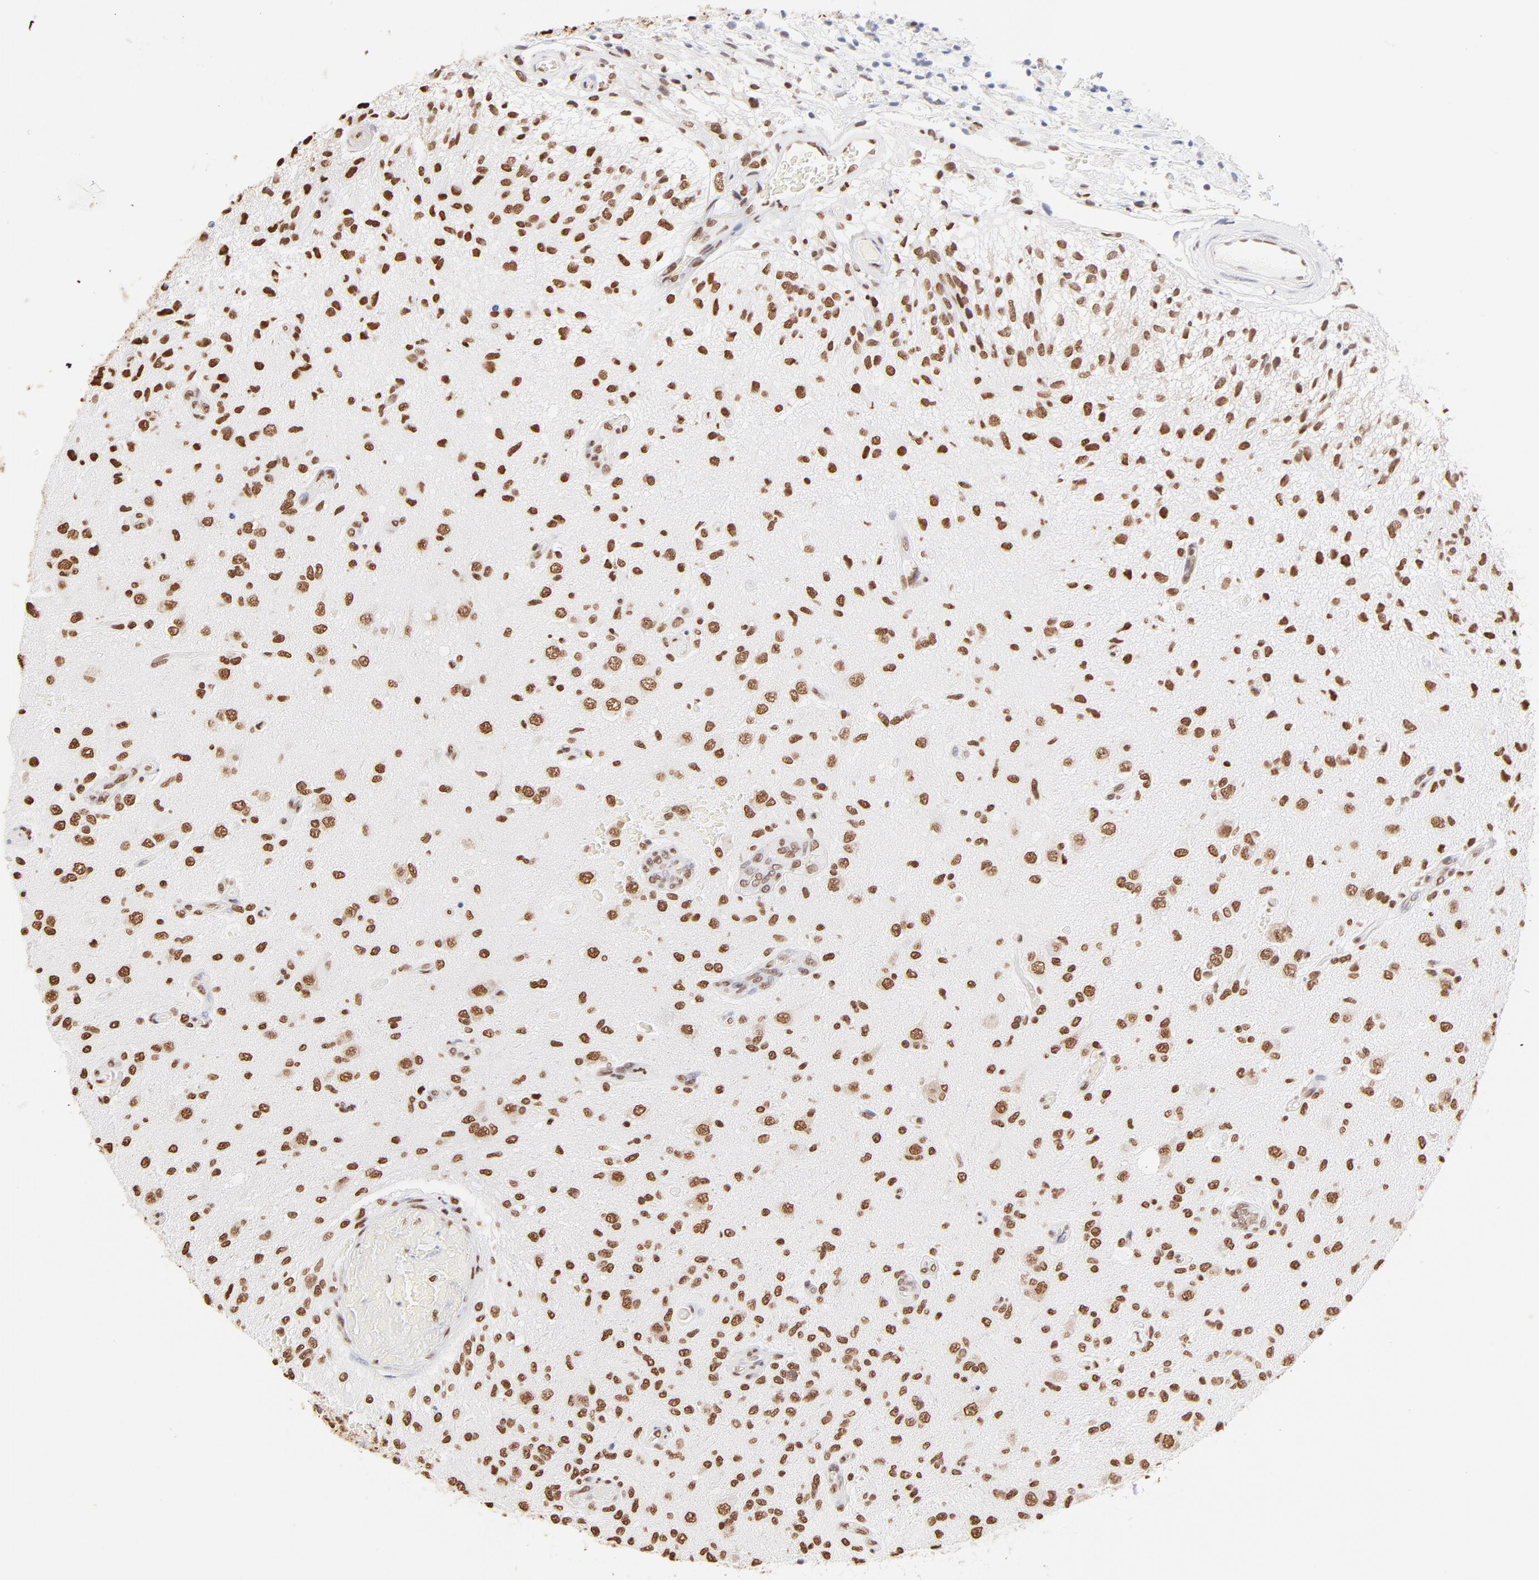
{"staining": {"intensity": "moderate", "quantity": ">75%", "location": "nuclear"}, "tissue": "glioma", "cell_type": "Tumor cells", "image_type": "cancer", "snomed": [{"axis": "morphology", "description": "Normal tissue, NOS"}, {"axis": "morphology", "description": "Glioma, malignant, High grade"}, {"axis": "topography", "description": "Cerebral cortex"}], "caption": "This is an image of immunohistochemistry (IHC) staining of malignant glioma (high-grade), which shows moderate staining in the nuclear of tumor cells.", "gene": "ZNF540", "patient": {"sex": "male", "age": 77}}